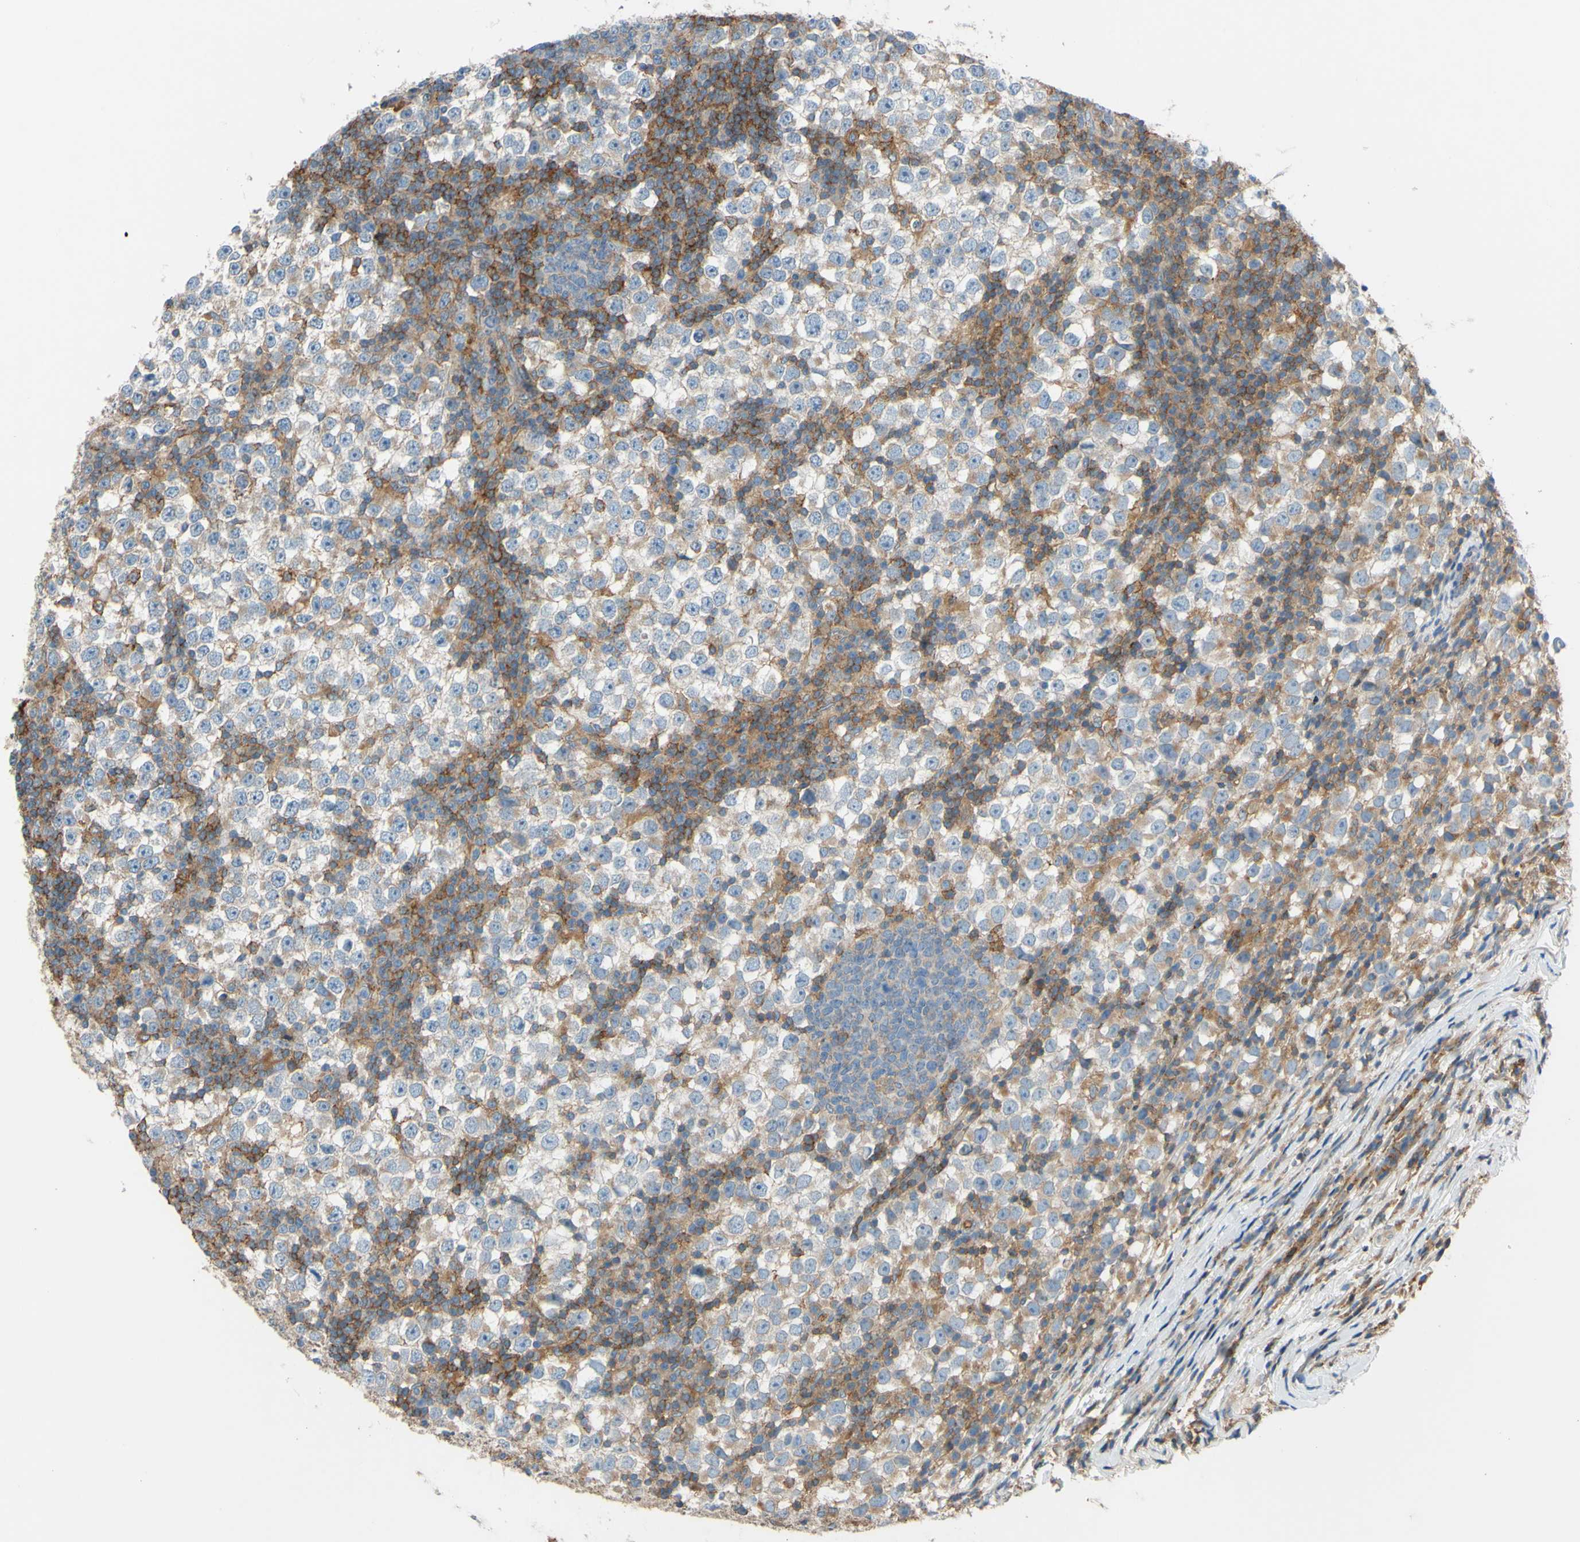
{"staining": {"intensity": "weak", "quantity": "<25%", "location": "cytoplasmic/membranous"}, "tissue": "testis cancer", "cell_type": "Tumor cells", "image_type": "cancer", "snomed": [{"axis": "morphology", "description": "Seminoma, NOS"}, {"axis": "topography", "description": "Testis"}], "caption": "DAB (3,3'-diaminobenzidine) immunohistochemical staining of human seminoma (testis) shows no significant staining in tumor cells. Nuclei are stained in blue.", "gene": "POR", "patient": {"sex": "male", "age": 65}}